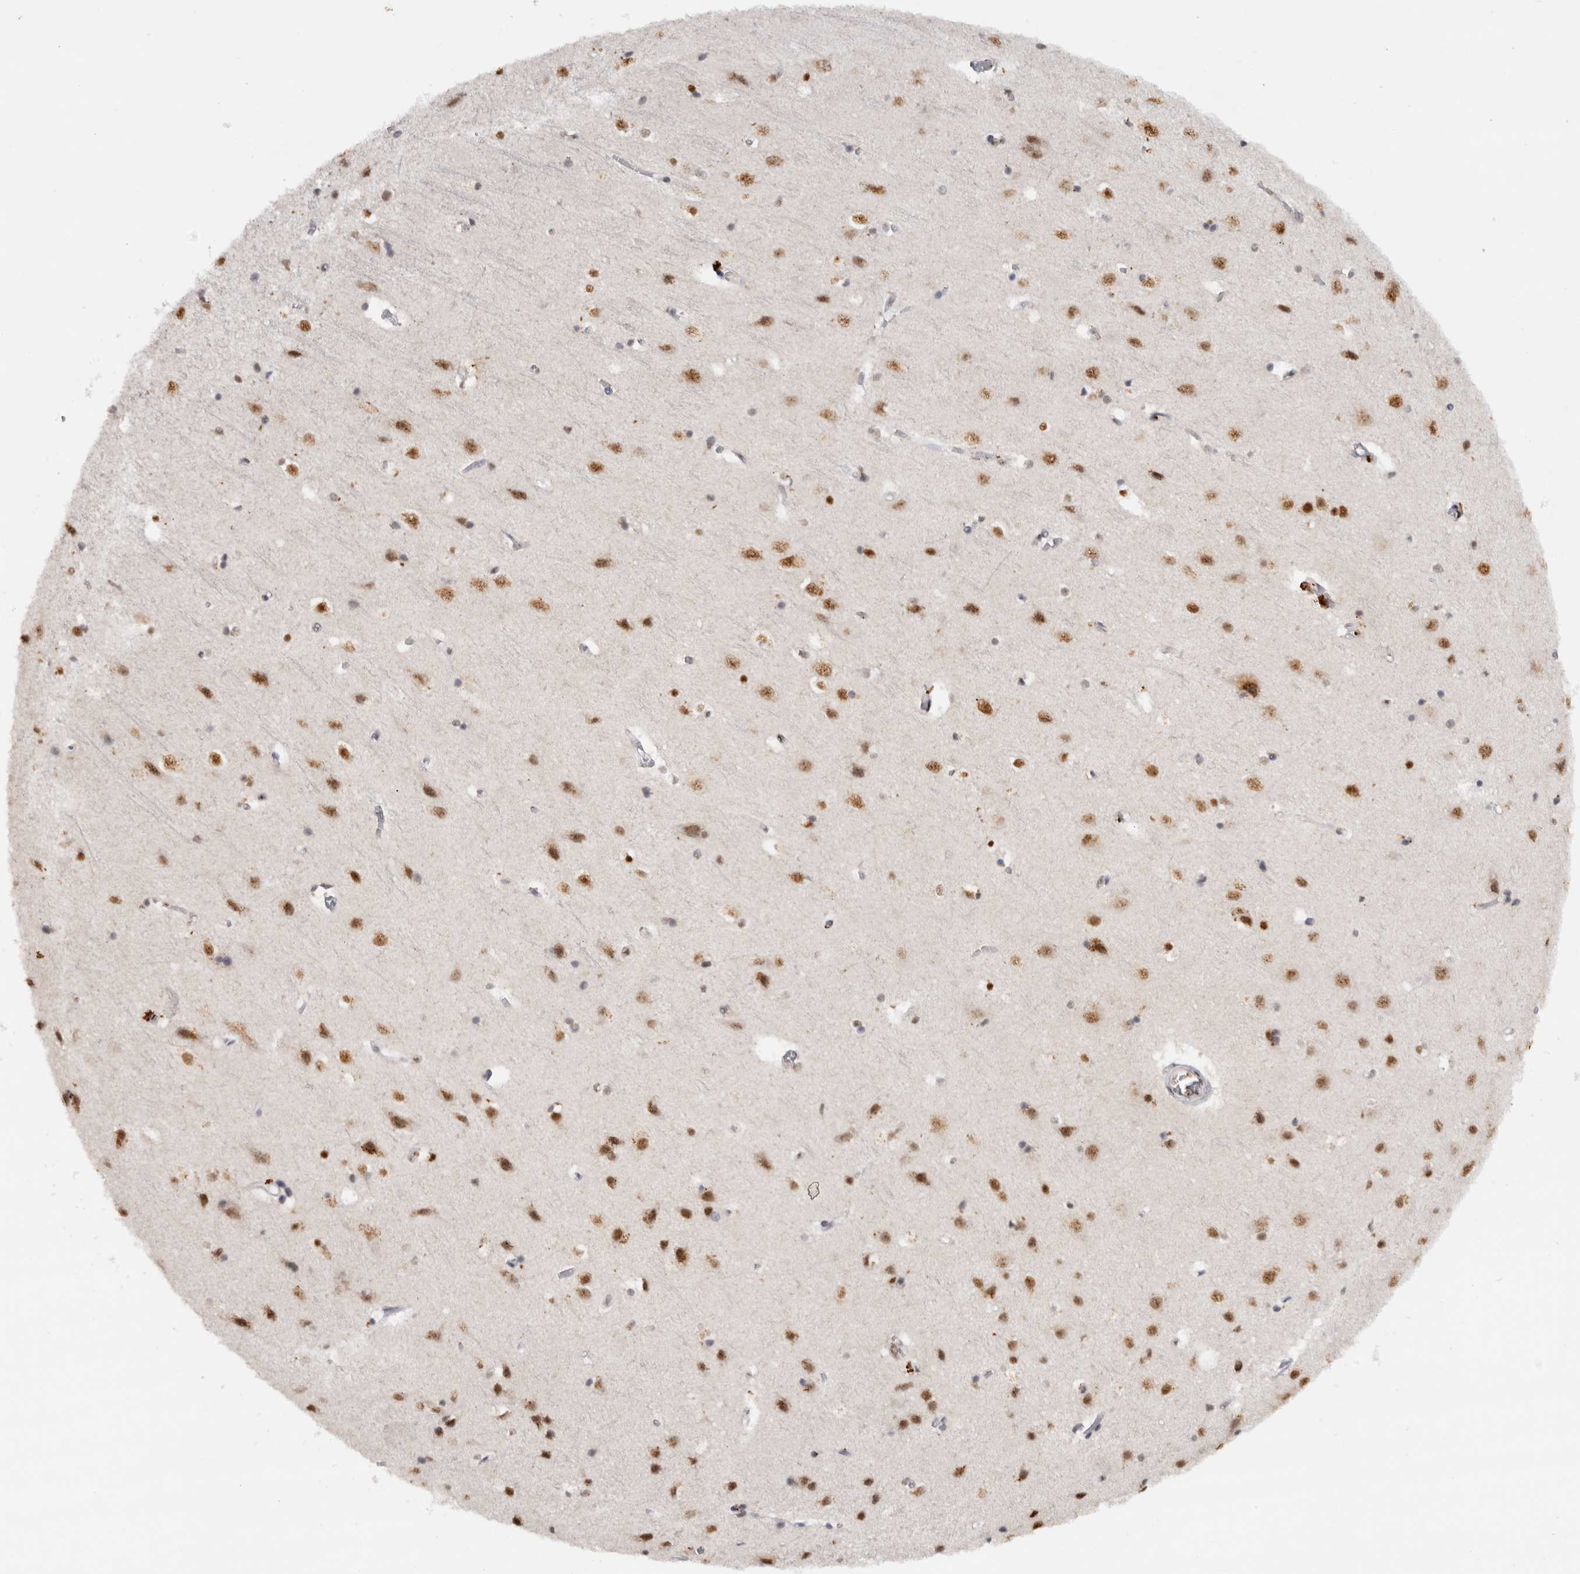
{"staining": {"intensity": "weak", "quantity": ">75%", "location": "cytoplasmic/membranous"}, "tissue": "cerebral cortex", "cell_type": "Endothelial cells", "image_type": "normal", "snomed": [{"axis": "morphology", "description": "Normal tissue, NOS"}, {"axis": "topography", "description": "Cerebral cortex"}], "caption": "A high-resolution histopathology image shows IHC staining of normal cerebral cortex, which shows weak cytoplasmic/membranous staining in about >75% of endothelial cells.", "gene": "RPS6KA2", "patient": {"sex": "male", "age": 54}}